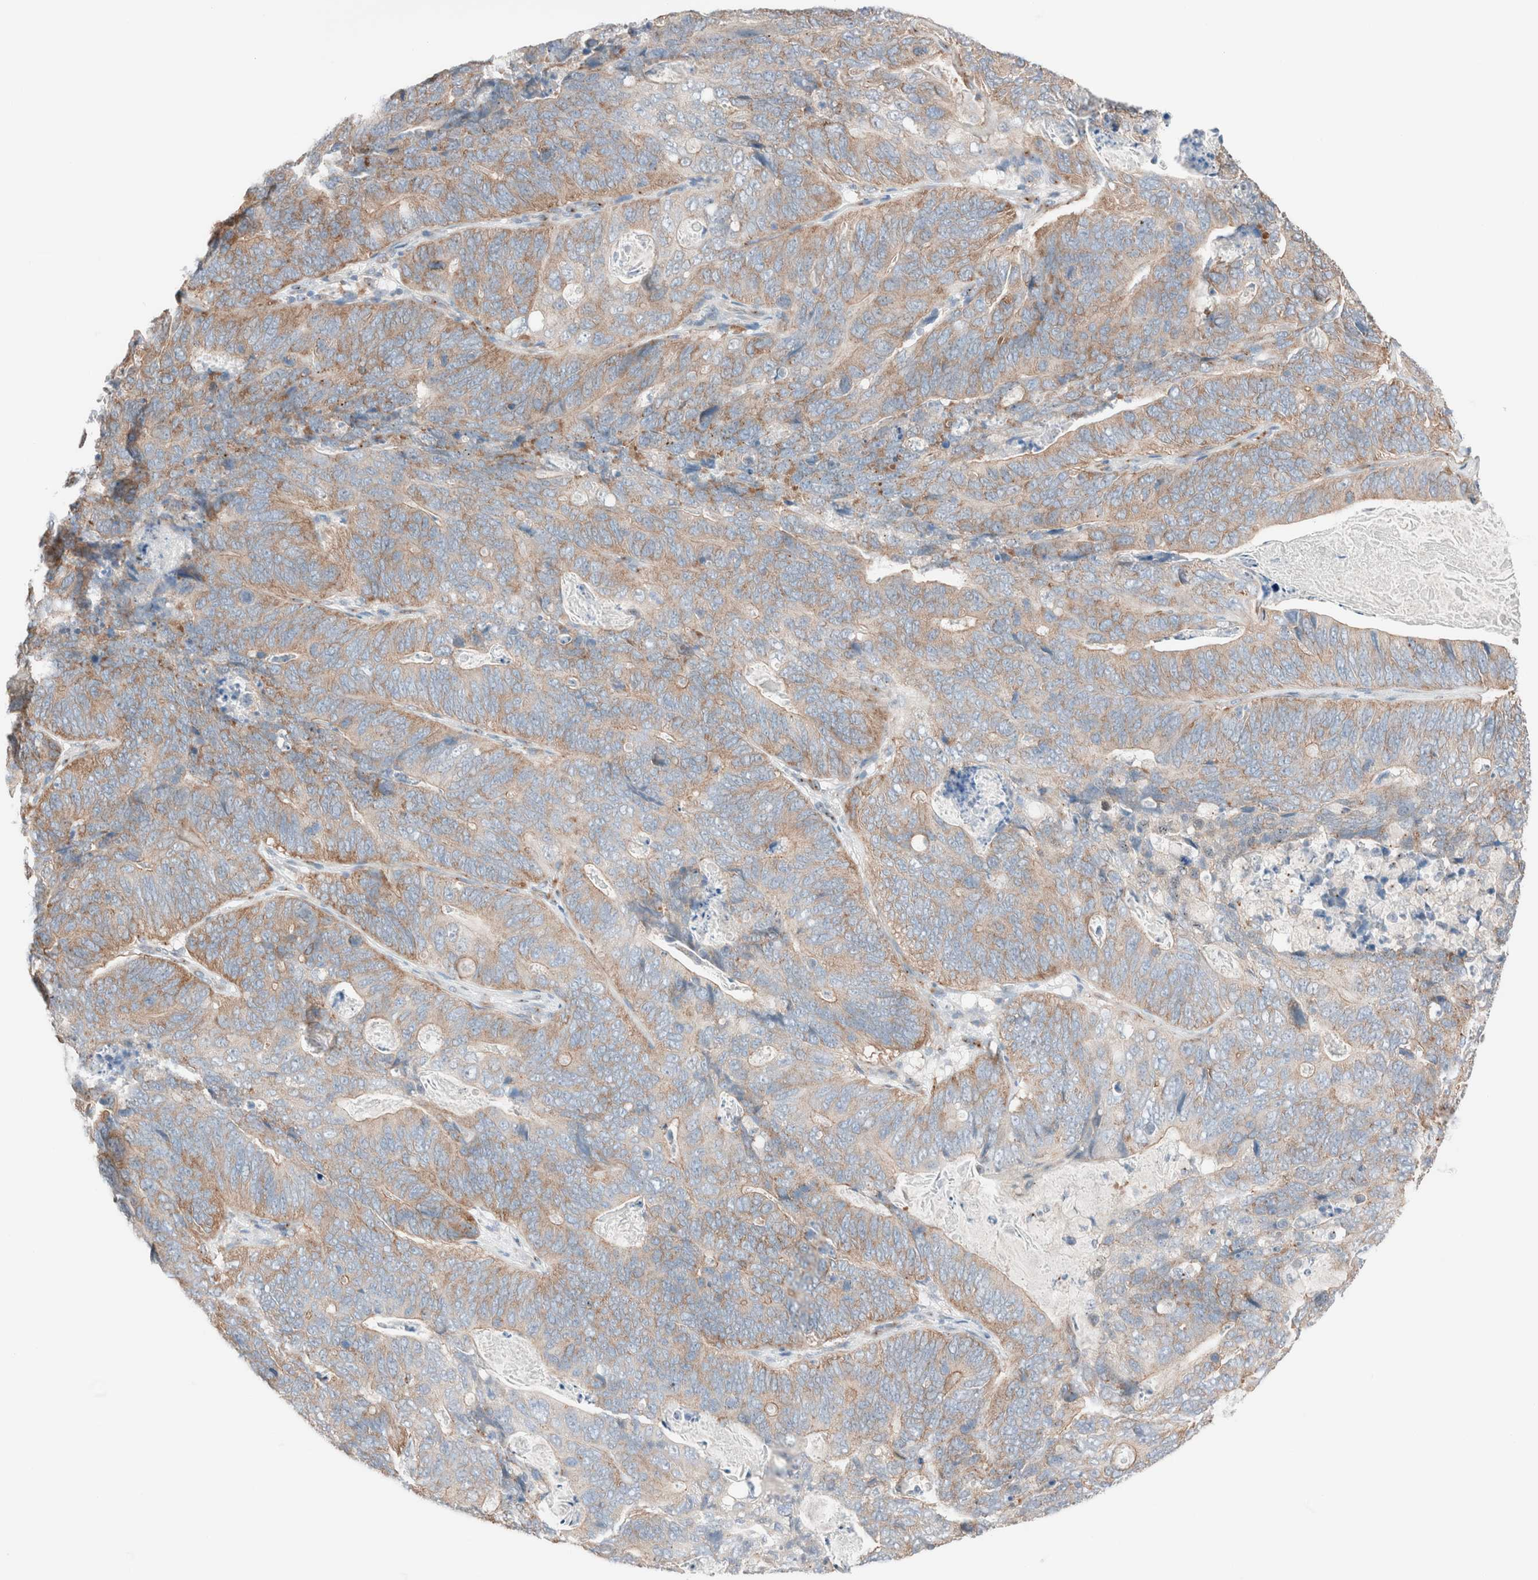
{"staining": {"intensity": "moderate", "quantity": ">75%", "location": "cytoplasmic/membranous"}, "tissue": "stomach cancer", "cell_type": "Tumor cells", "image_type": "cancer", "snomed": [{"axis": "morphology", "description": "Normal tissue, NOS"}, {"axis": "morphology", "description": "Adenocarcinoma, NOS"}, {"axis": "topography", "description": "Stomach"}], "caption": "Adenocarcinoma (stomach) was stained to show a protein in brown. There is medium levels of moderate cytoplasmic/membranous positivity in about >75% of tumor cells. The protein is shown in brown color, while the nuclei are stained blue.", "gene": "CASC3", "patient": {"sex": "female", "age": 89}}